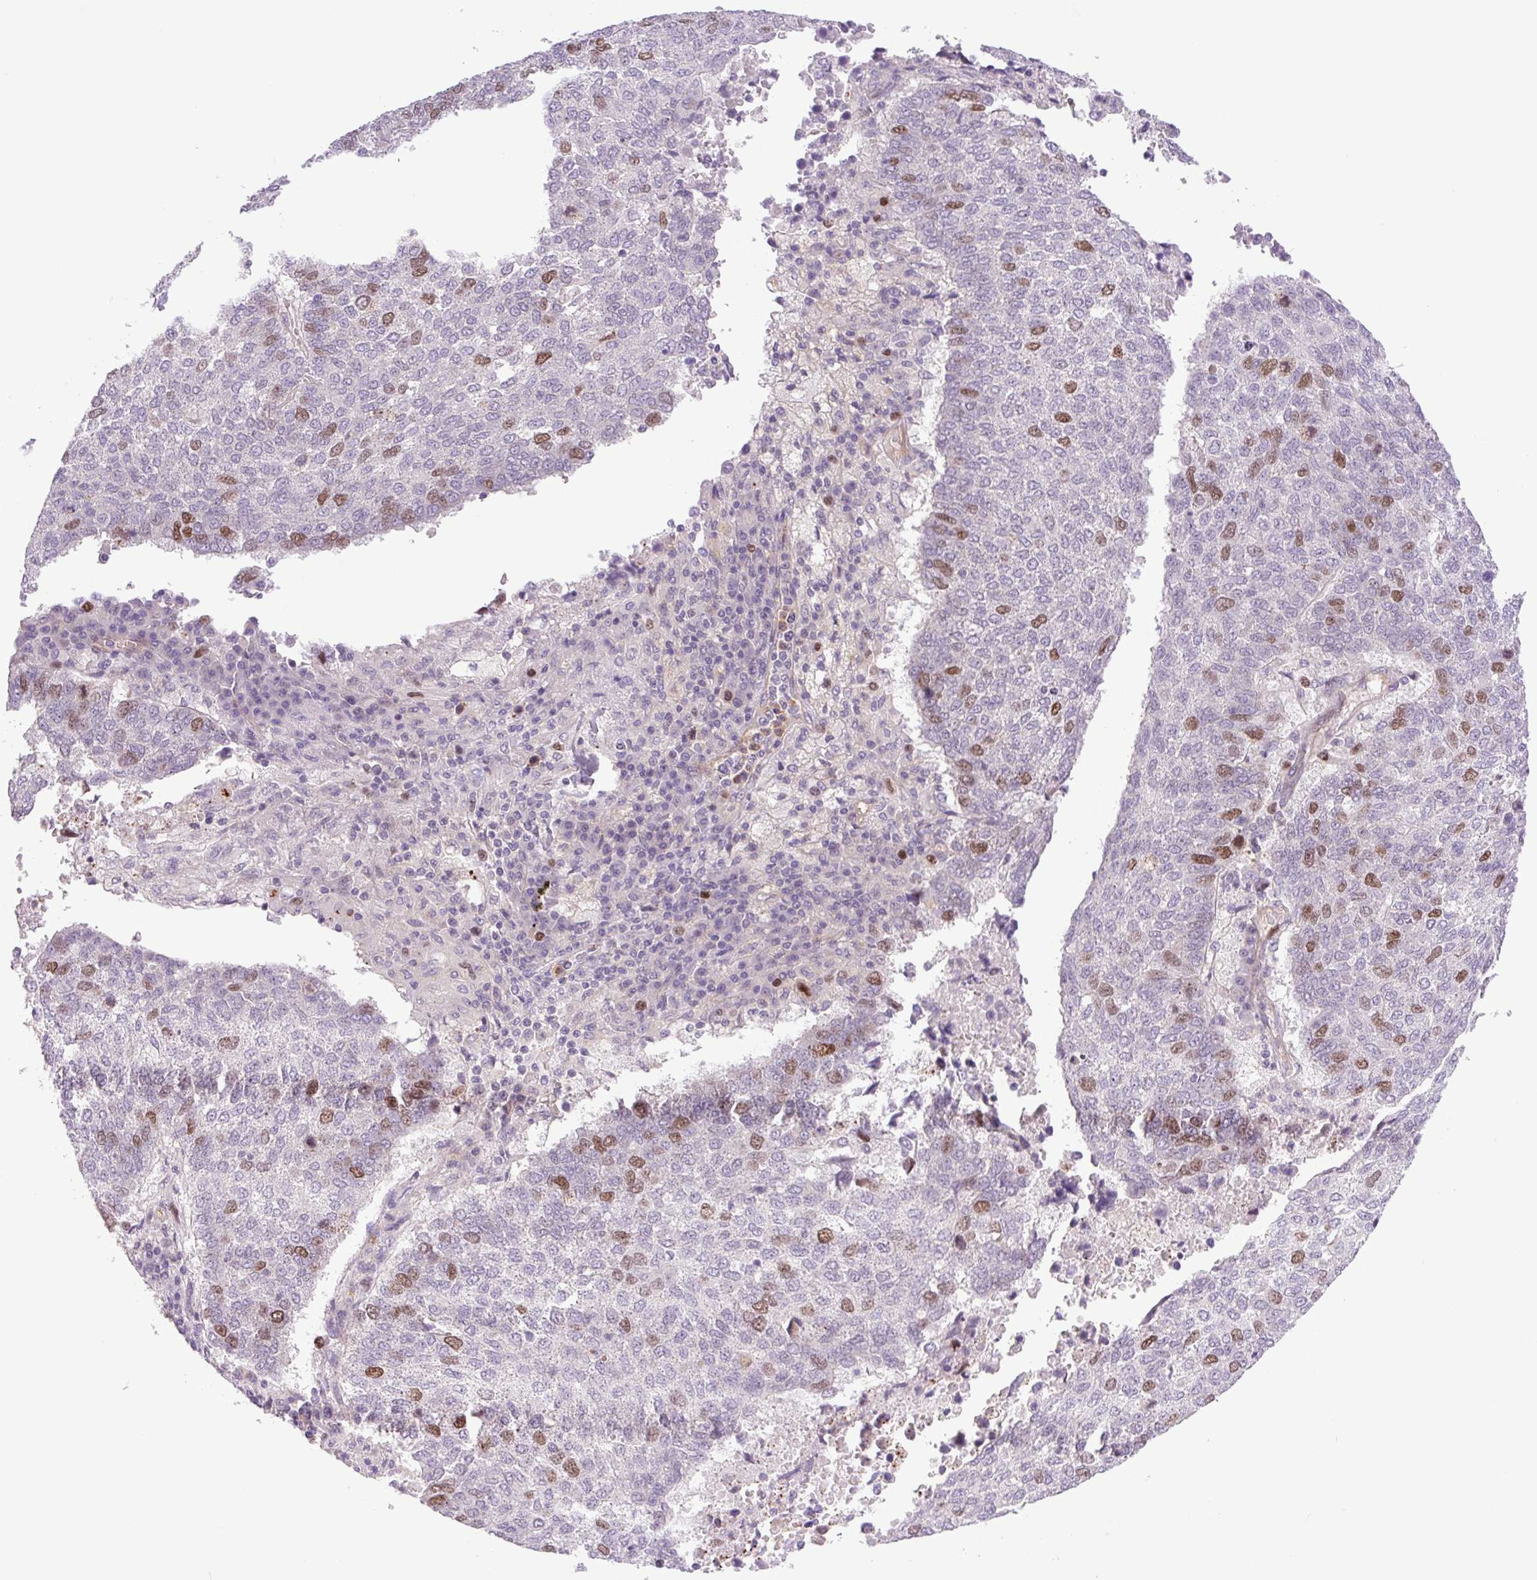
{"staining": {"intensity": "moderate", "quantity": "<25%", "location": "nuclear"}, "tissue": "lung cancer", "cell_type": "Tumor cells", "image_type": "cancer", "snomed": [{"axis": "morphology", "description": "Squamous cell carcinoma, NOS"}, {"axis": "topography", "description": "Lung"}], "caption": "Tumor cells demonstrate low levels of moderate nuclear staining in about <25% of cells in lung cancer (squamous cell carcinoma). Using DAB (3,3'-diaminobenzidine) (brown) and hematoxylin (blue) stains, captured at high magnification using brightfield microscopy.", "gene": "KIFC1", "patient": {"sex": "male", "age": 73}}